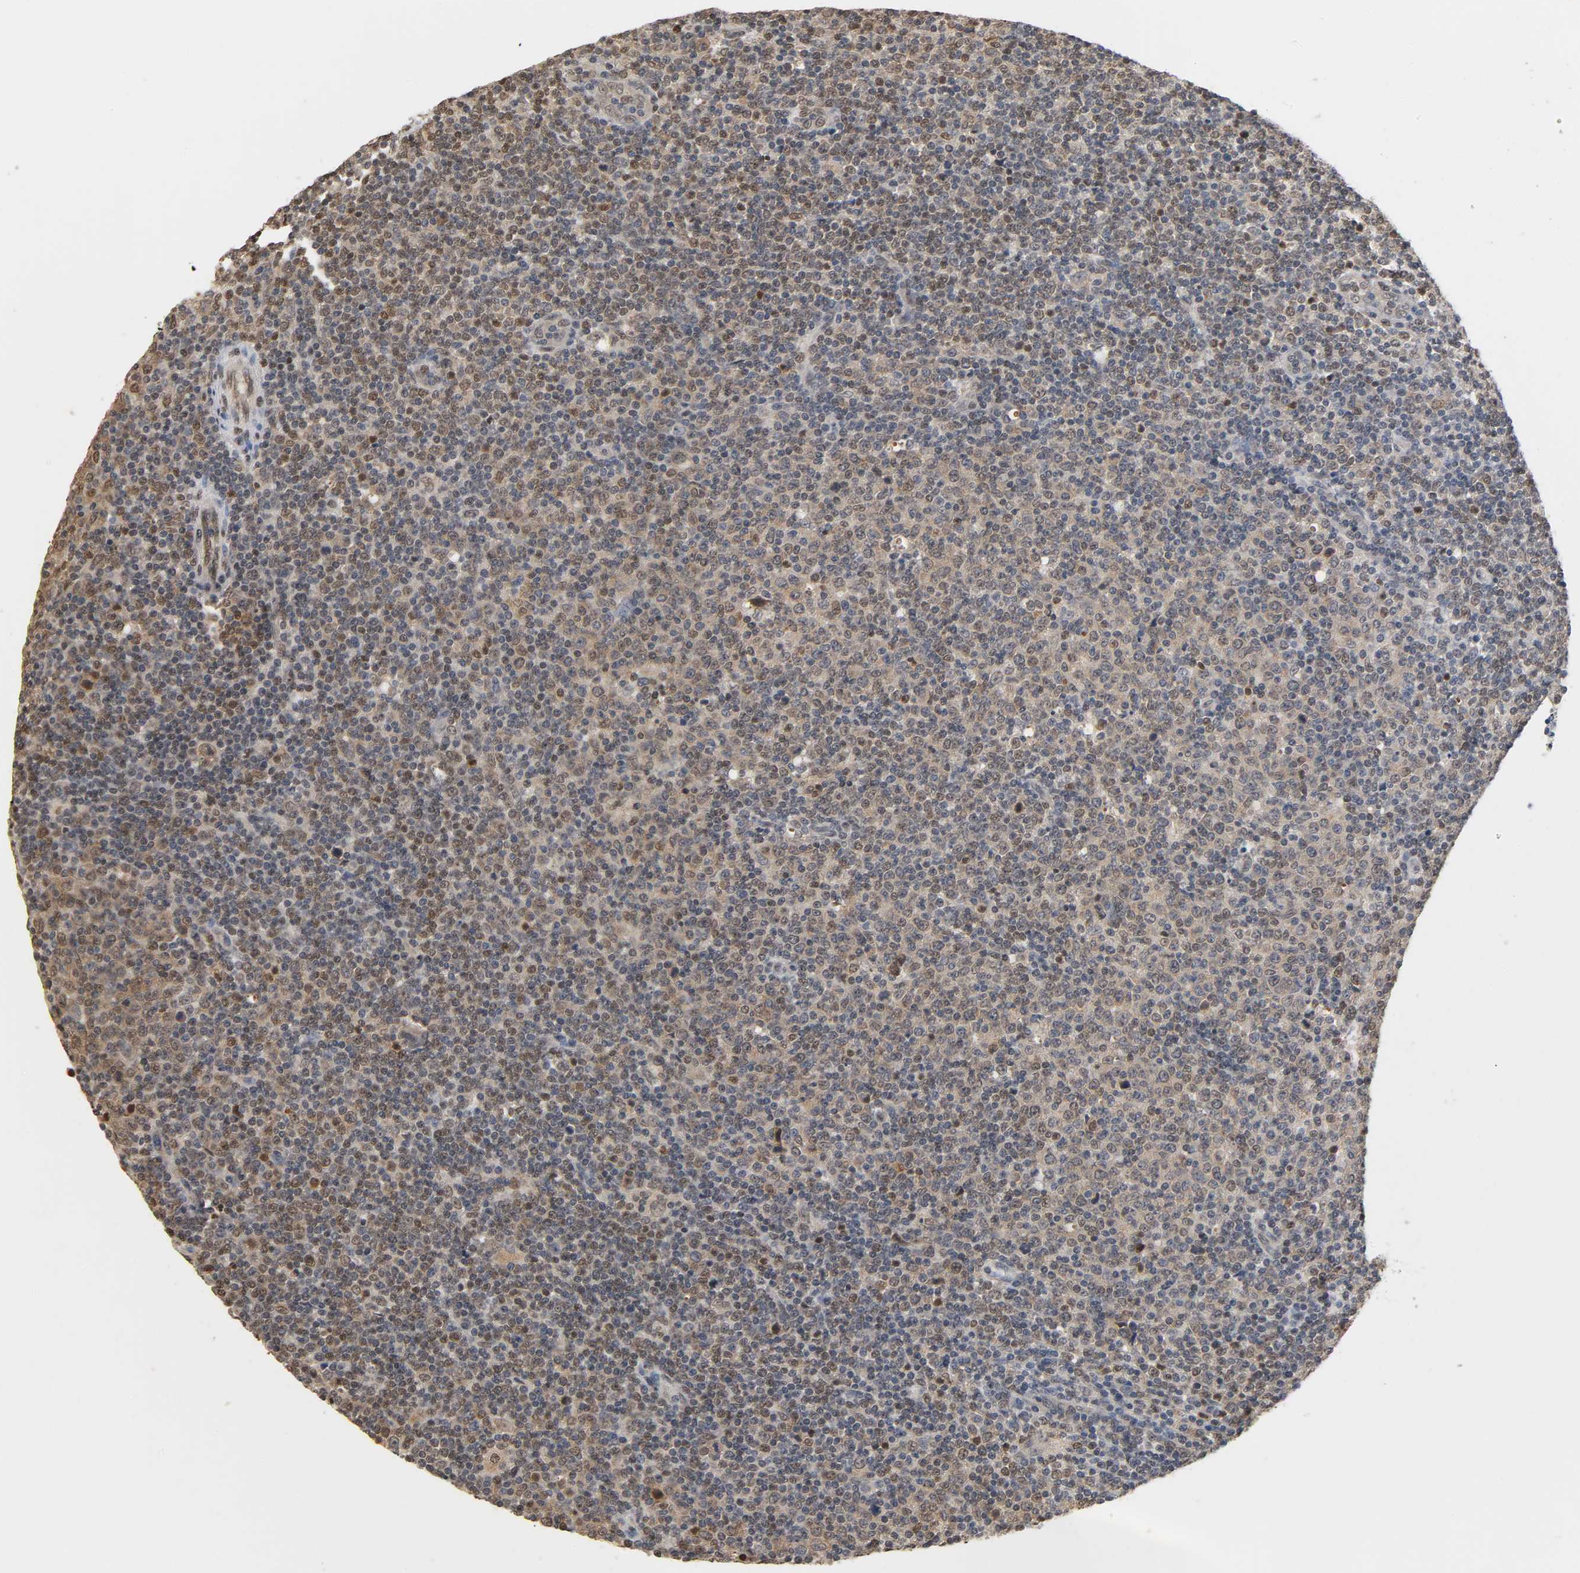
{"staining": {"intensity": "moderate", "quantity": "25%-75%", "location": "nuclear"}, "tissue": "lymphoma", "cell_type": "Tumor cells", "image_type": "cancer", "snomed": [{"axis": "morphology", "description": "Malignant lymphoma, non-Hodgkin's type, Low grade"}, {"axis": "topography", "description": "Lymph node"}], "caption": "The micrograph displays staining of malignant lymphoma, non-Hodgkin's type (low-grade), revealing moderate nuclear protein staining (brown color) within tumor cells.", "gene": "UBC", "patient": {"sex": "male", "age": 70}}